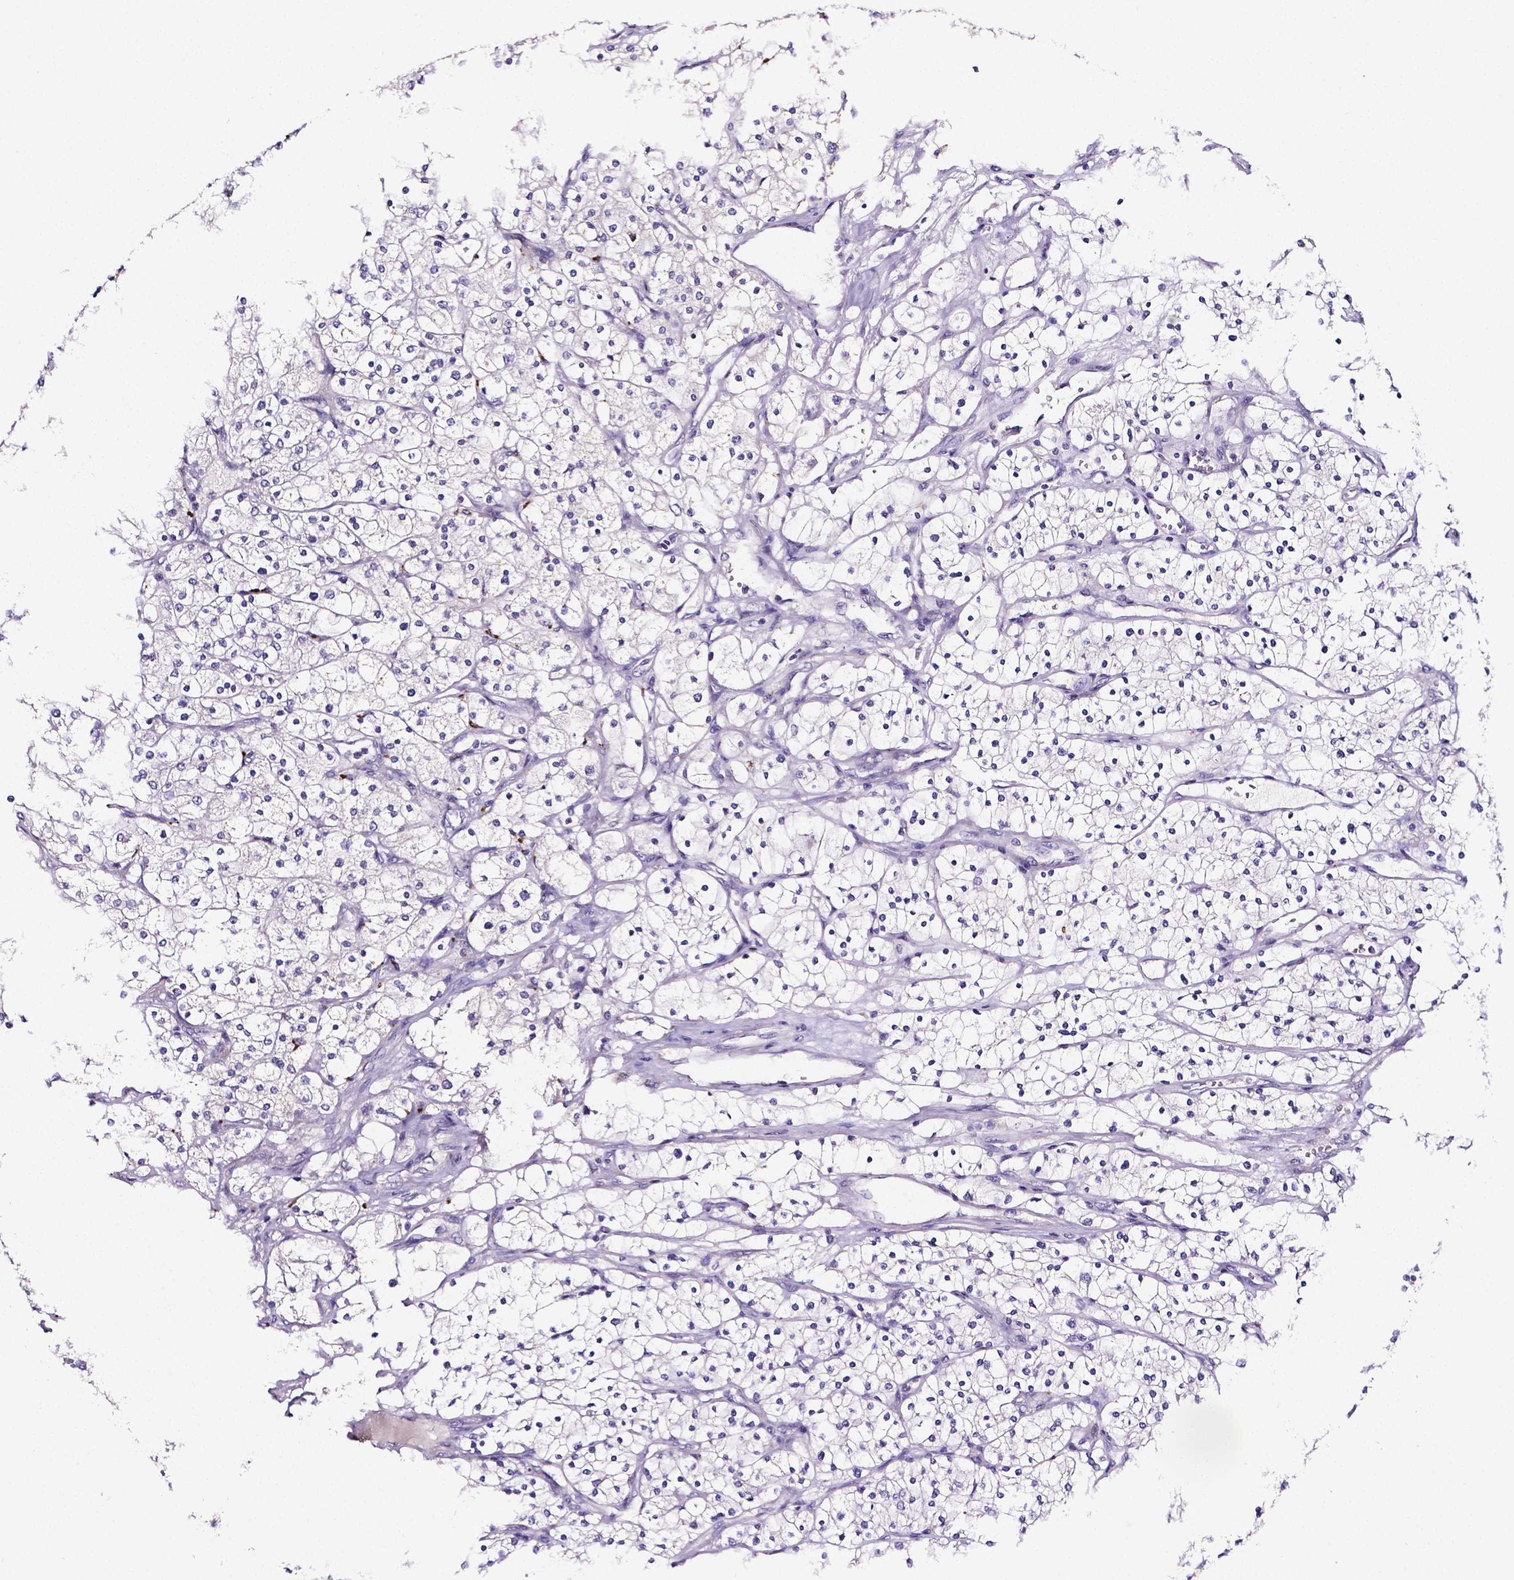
{"staining": {"intensity": "negative", "quantity": "none", "location": "none"}, "tissue": "renal cancer", "cell_type": "Tumor cells", "image_type": "cancer", "snomed": [{"axis": "morphology", "description": "Adenocarcinoma, NOS"}, {"axis": "topography", "description": "Kidney"}], "caption": "Histopathology image shows no protein staining in tumor cells of renal cancer tissue.", "gene": "NRGN", "patient": {"sex": "male", "age": 80}}